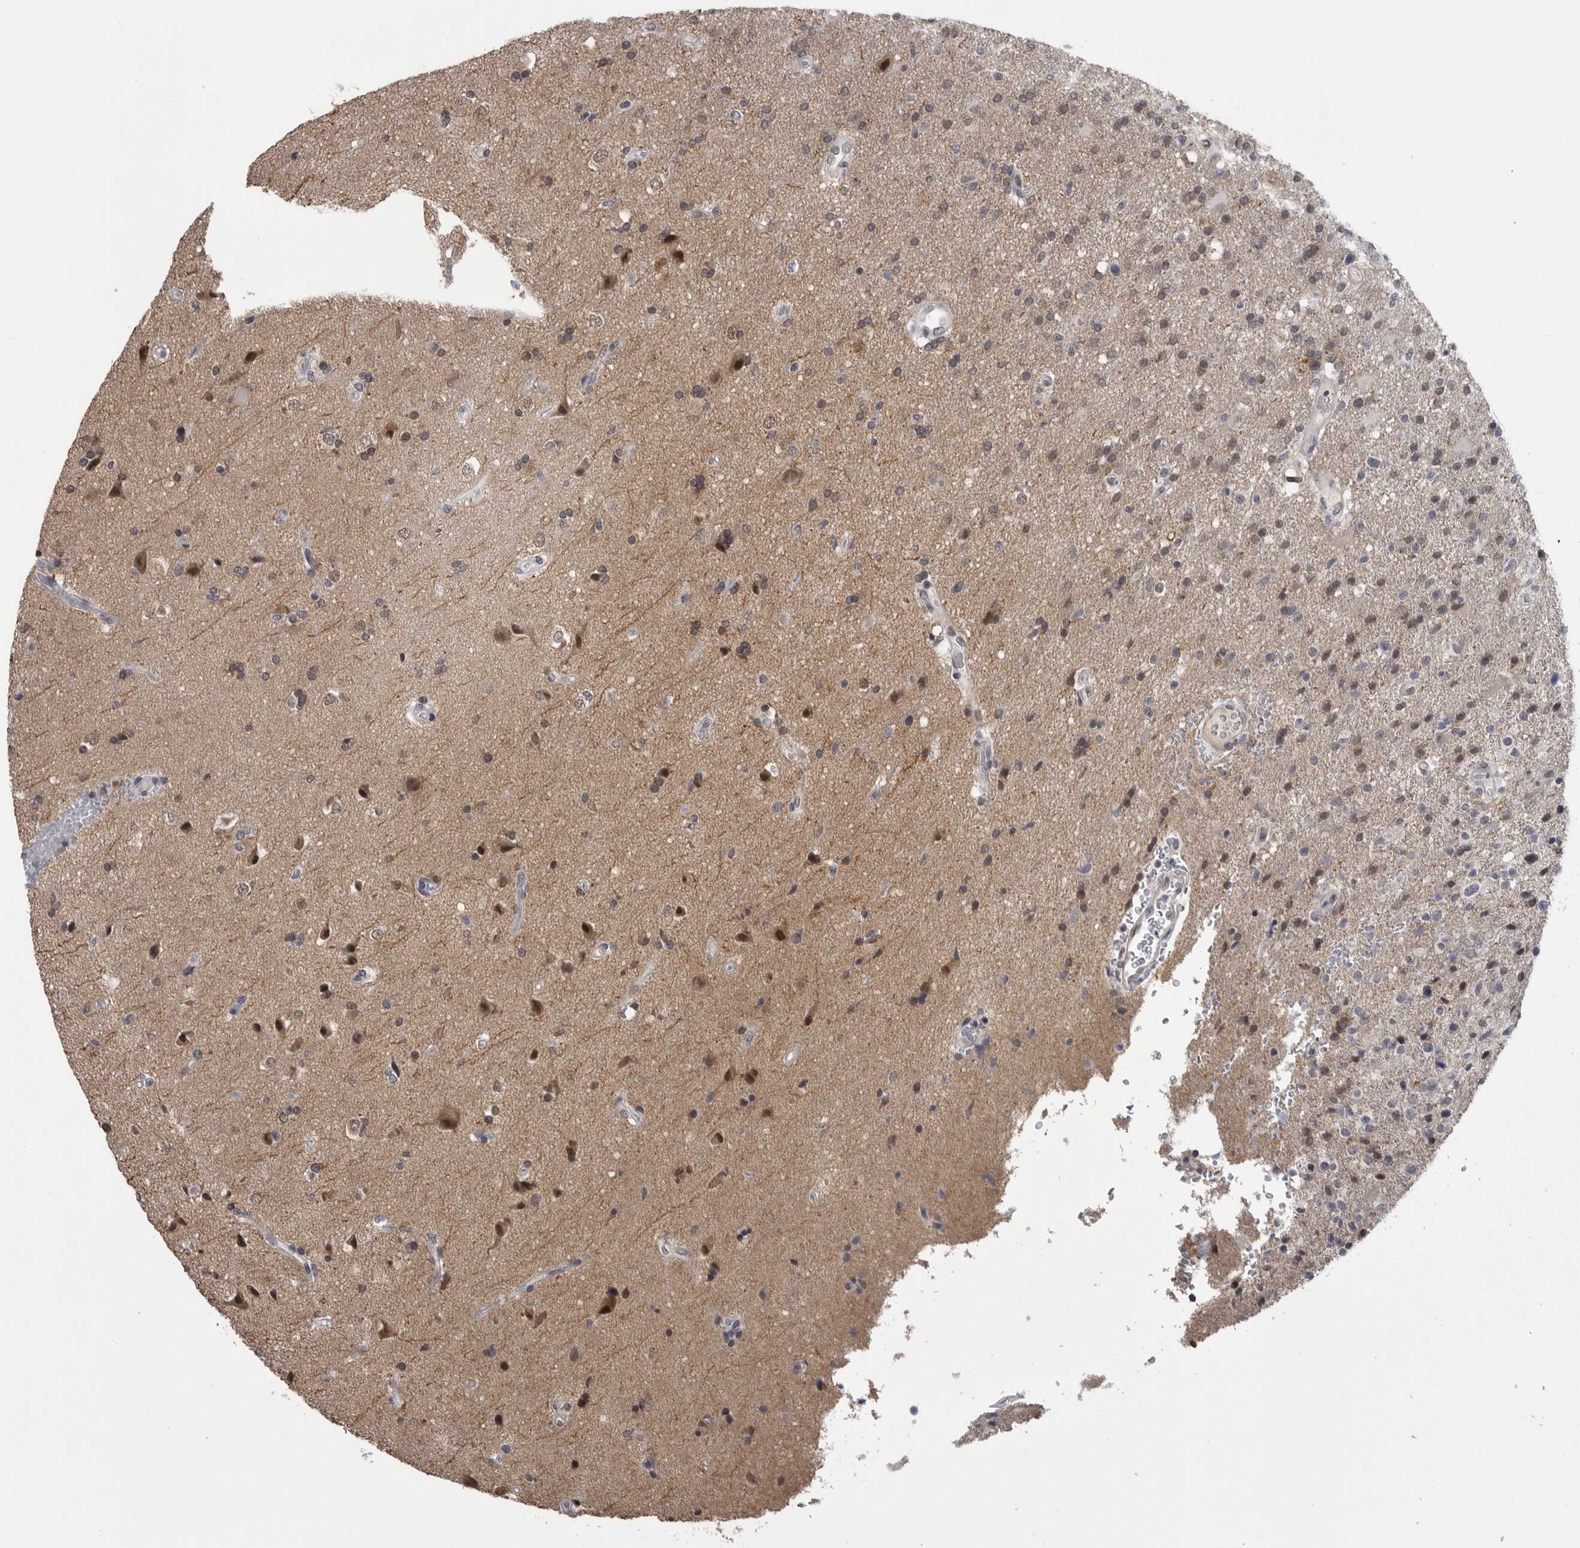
{"staining": {"intensity": "weak", "quantity": ">75%", "location": "cytoplasmic/membranous,nuclear"}, "tissue": "glioma", "cell_type": "Tumor cells", "image_type": "cancer", "snomed": [{"axis": "morphology", "description": "Glioma, malignant, High grade"}, {"axis": "topography", "description": "Brain"}], "caption": "Immunohistochemistry (IHC) micrograph of malignant glioma (high-grade) stained for a protein (brown), which displays low levels of weak cytoplasmic/membranous and nuclear staining in approximately >75% of tumor cells.", "gene": "DLG2", "patient": {"sex": "male", "age": 72}}